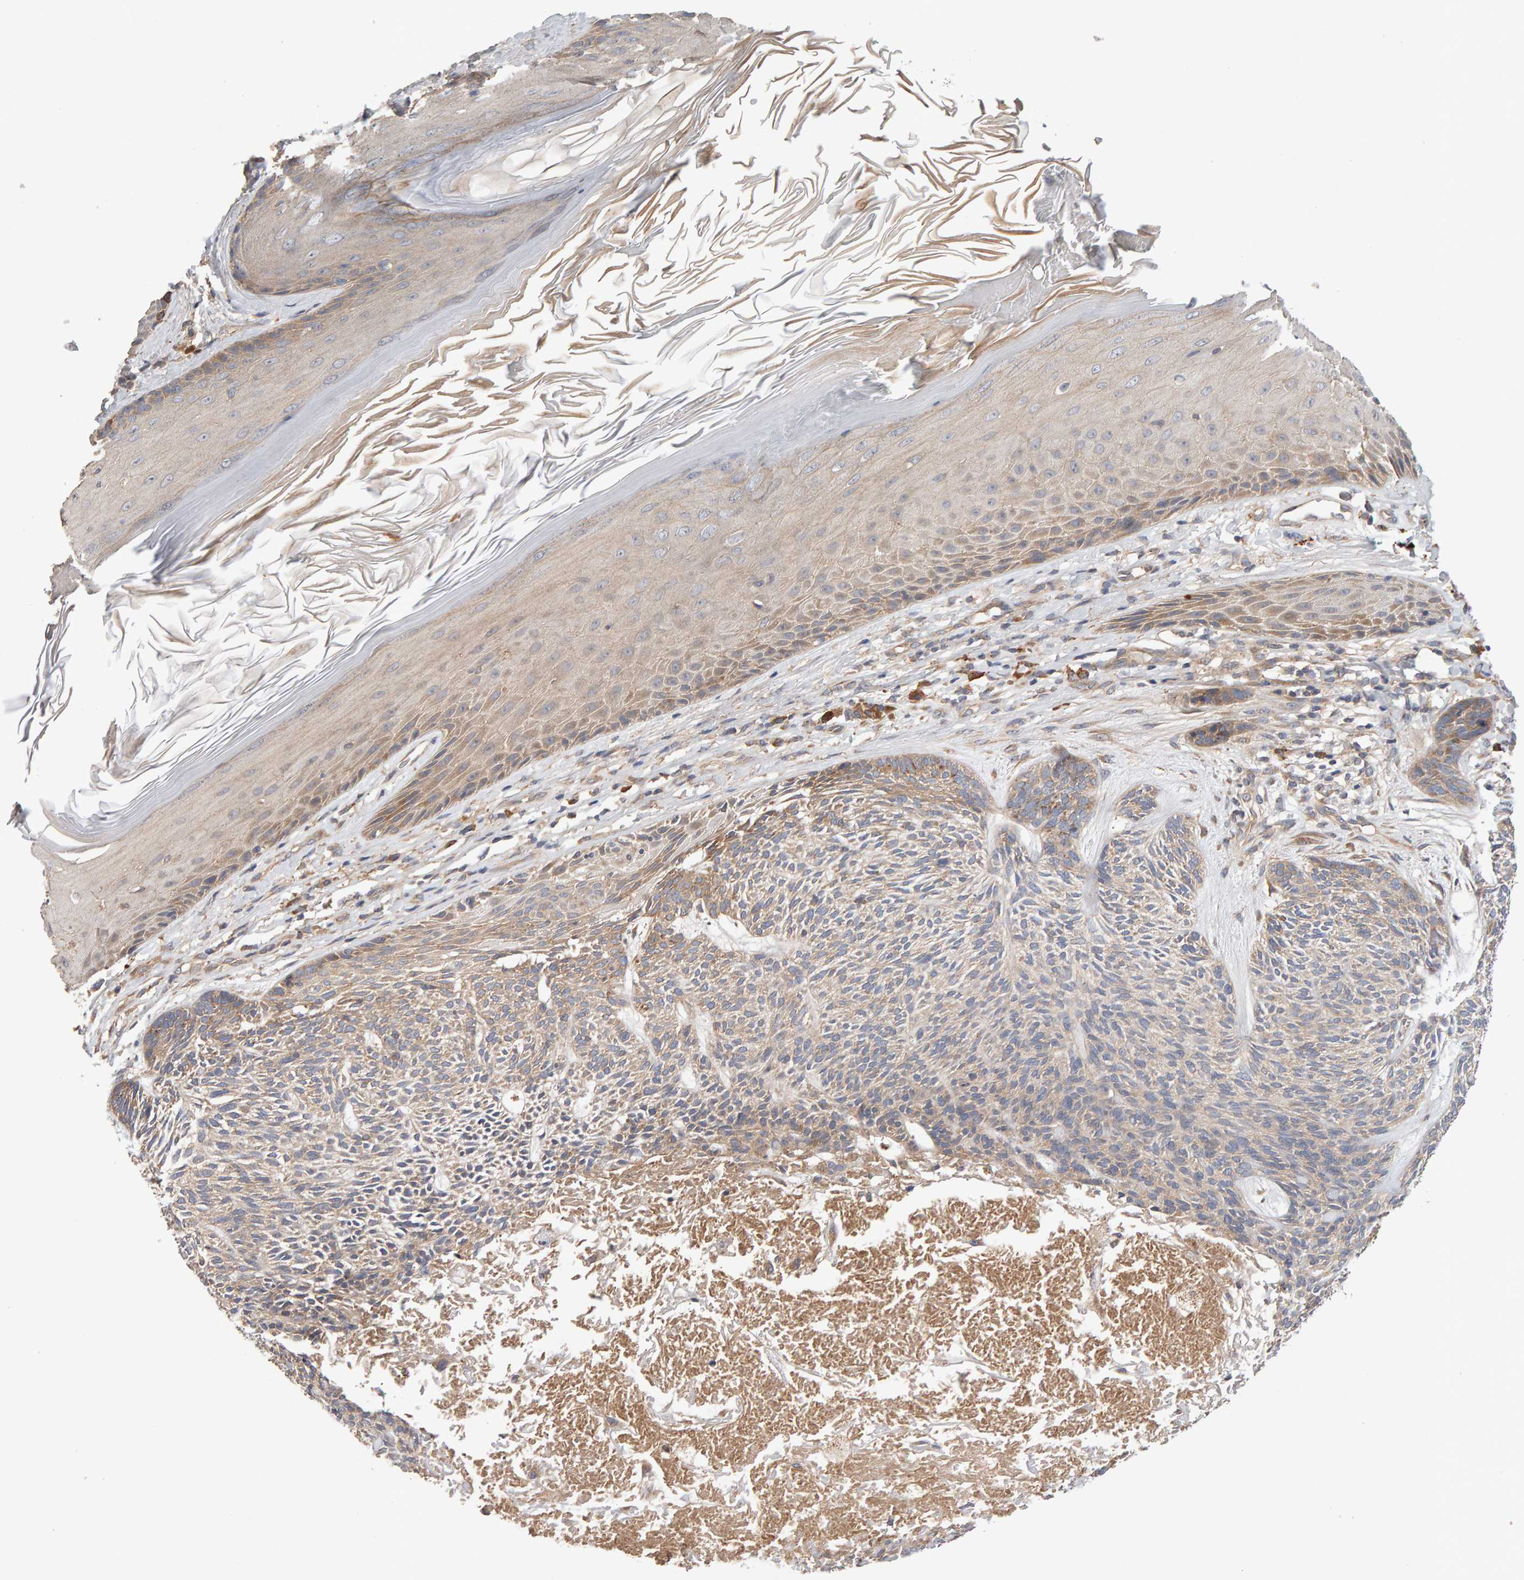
{"staining": {"intensity": "weak", "quantity": "25%-75%", "location": "cytoplasmic/membranous"}, "tissue": "skin cancer", "cell_type": "Tumor cells", "image_type": "cancer", "snomed": [{"axis": "morphology", "description": "Basal cell carcinoma"}, {"axis": "topography", "description": "Skin"}], "caption": "A low amount of weak cytoplasmic/membranous positivity is identified in about 25%-75% of tumor cells in basal cell carcinoma (skin) tissue. (brown staining indicates protein expression, while blue staining denotes nuclei).", "gene": "RNF19A", "patient": {"sex": "male", "age": 55}}